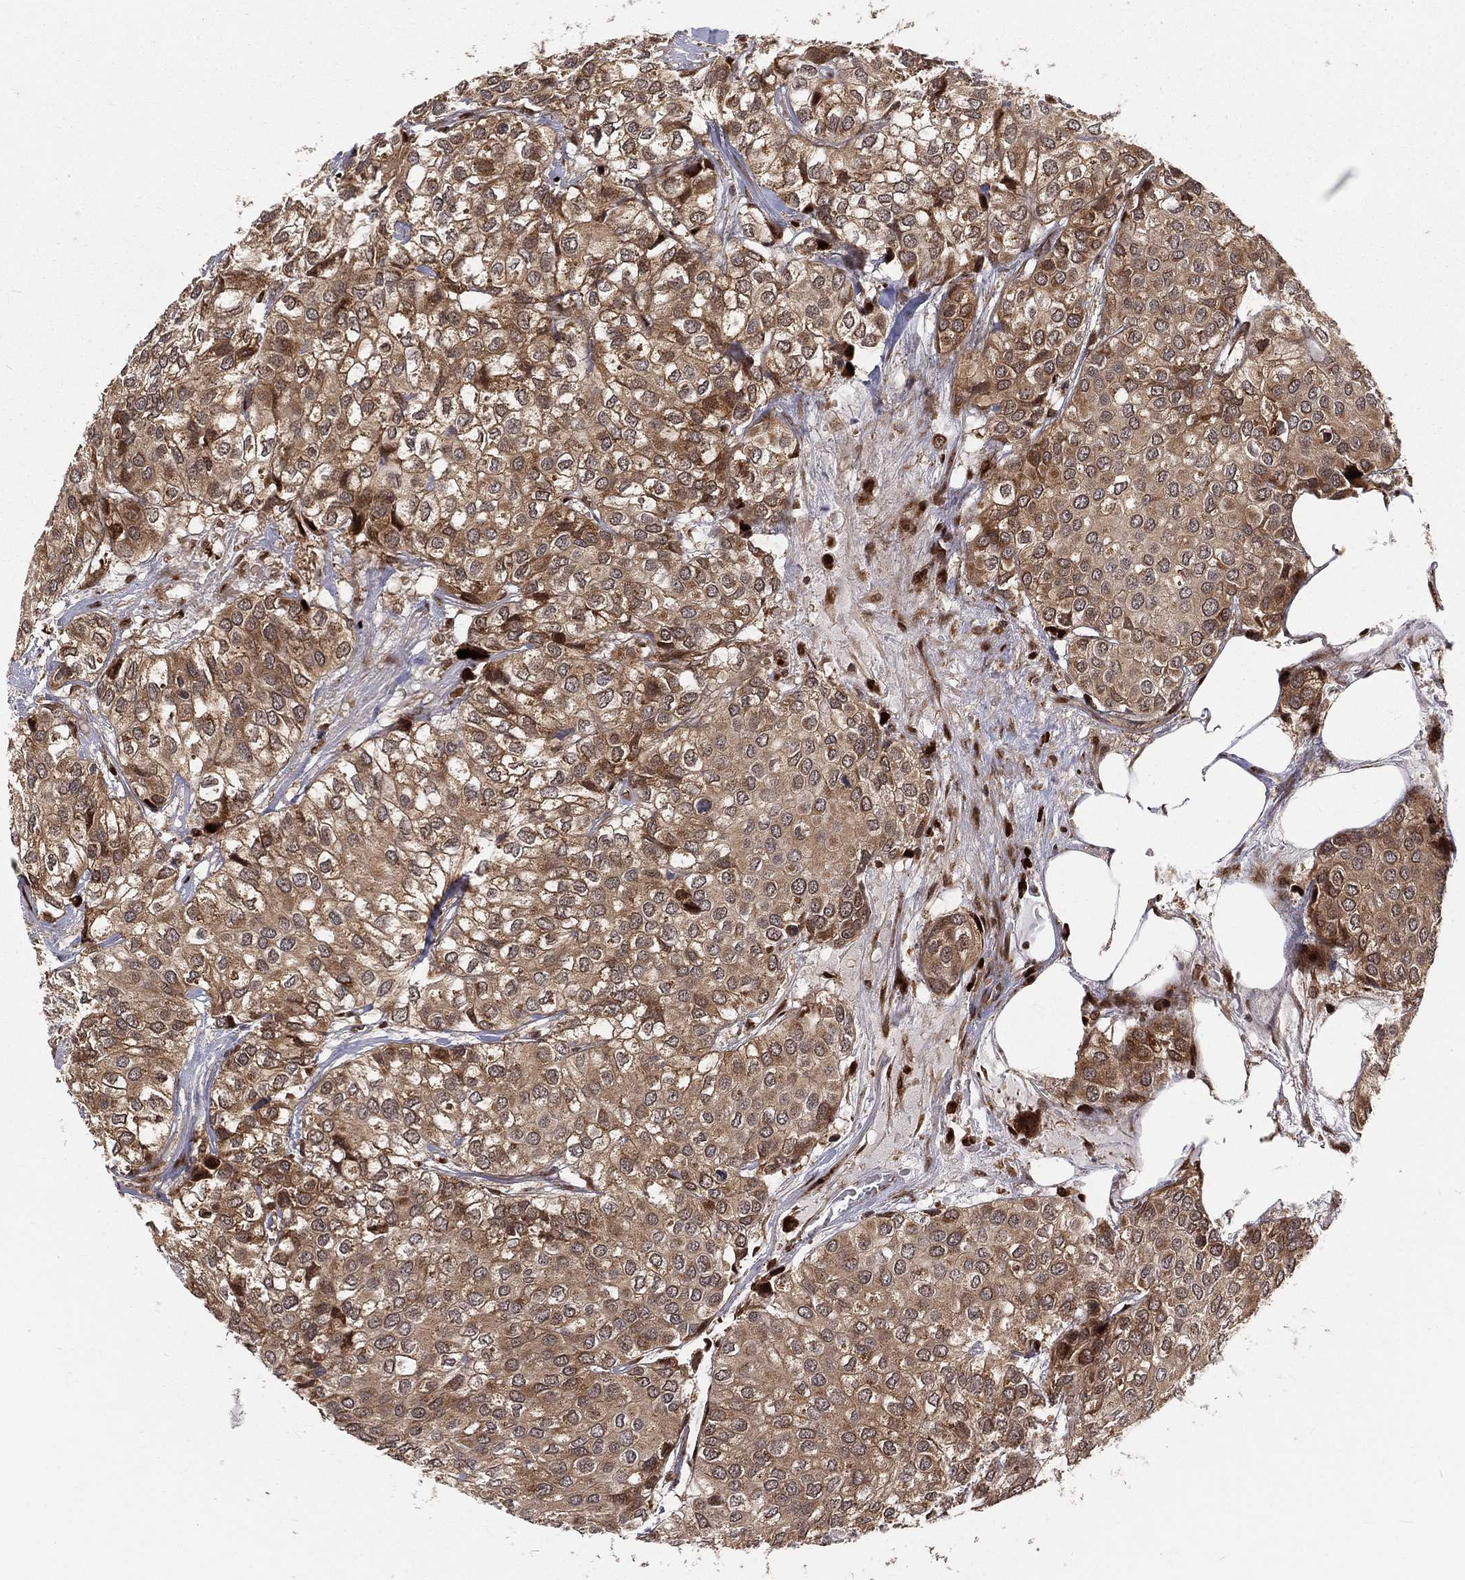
{"staining": {"intensity": "moderate", "quantity": ">75%", "location": "cytoplasmic/membranous"}, "tissue": "urothelial cancer", "cell_type": "Tumor cells", "image_type": "cancer", "snomed": [{"axis": "morphology", "description": "Urothelial carcinoma, High grade"}, {"axis": "topography", "description": "Urinary bladder"}], "caption": "Human urothelial carcinoma (high-grade) stained with a protein marker exhibits moderate staining in tumor cells.", "gene": "MDM2", "patient": {"sex": "male", "age": 73}}